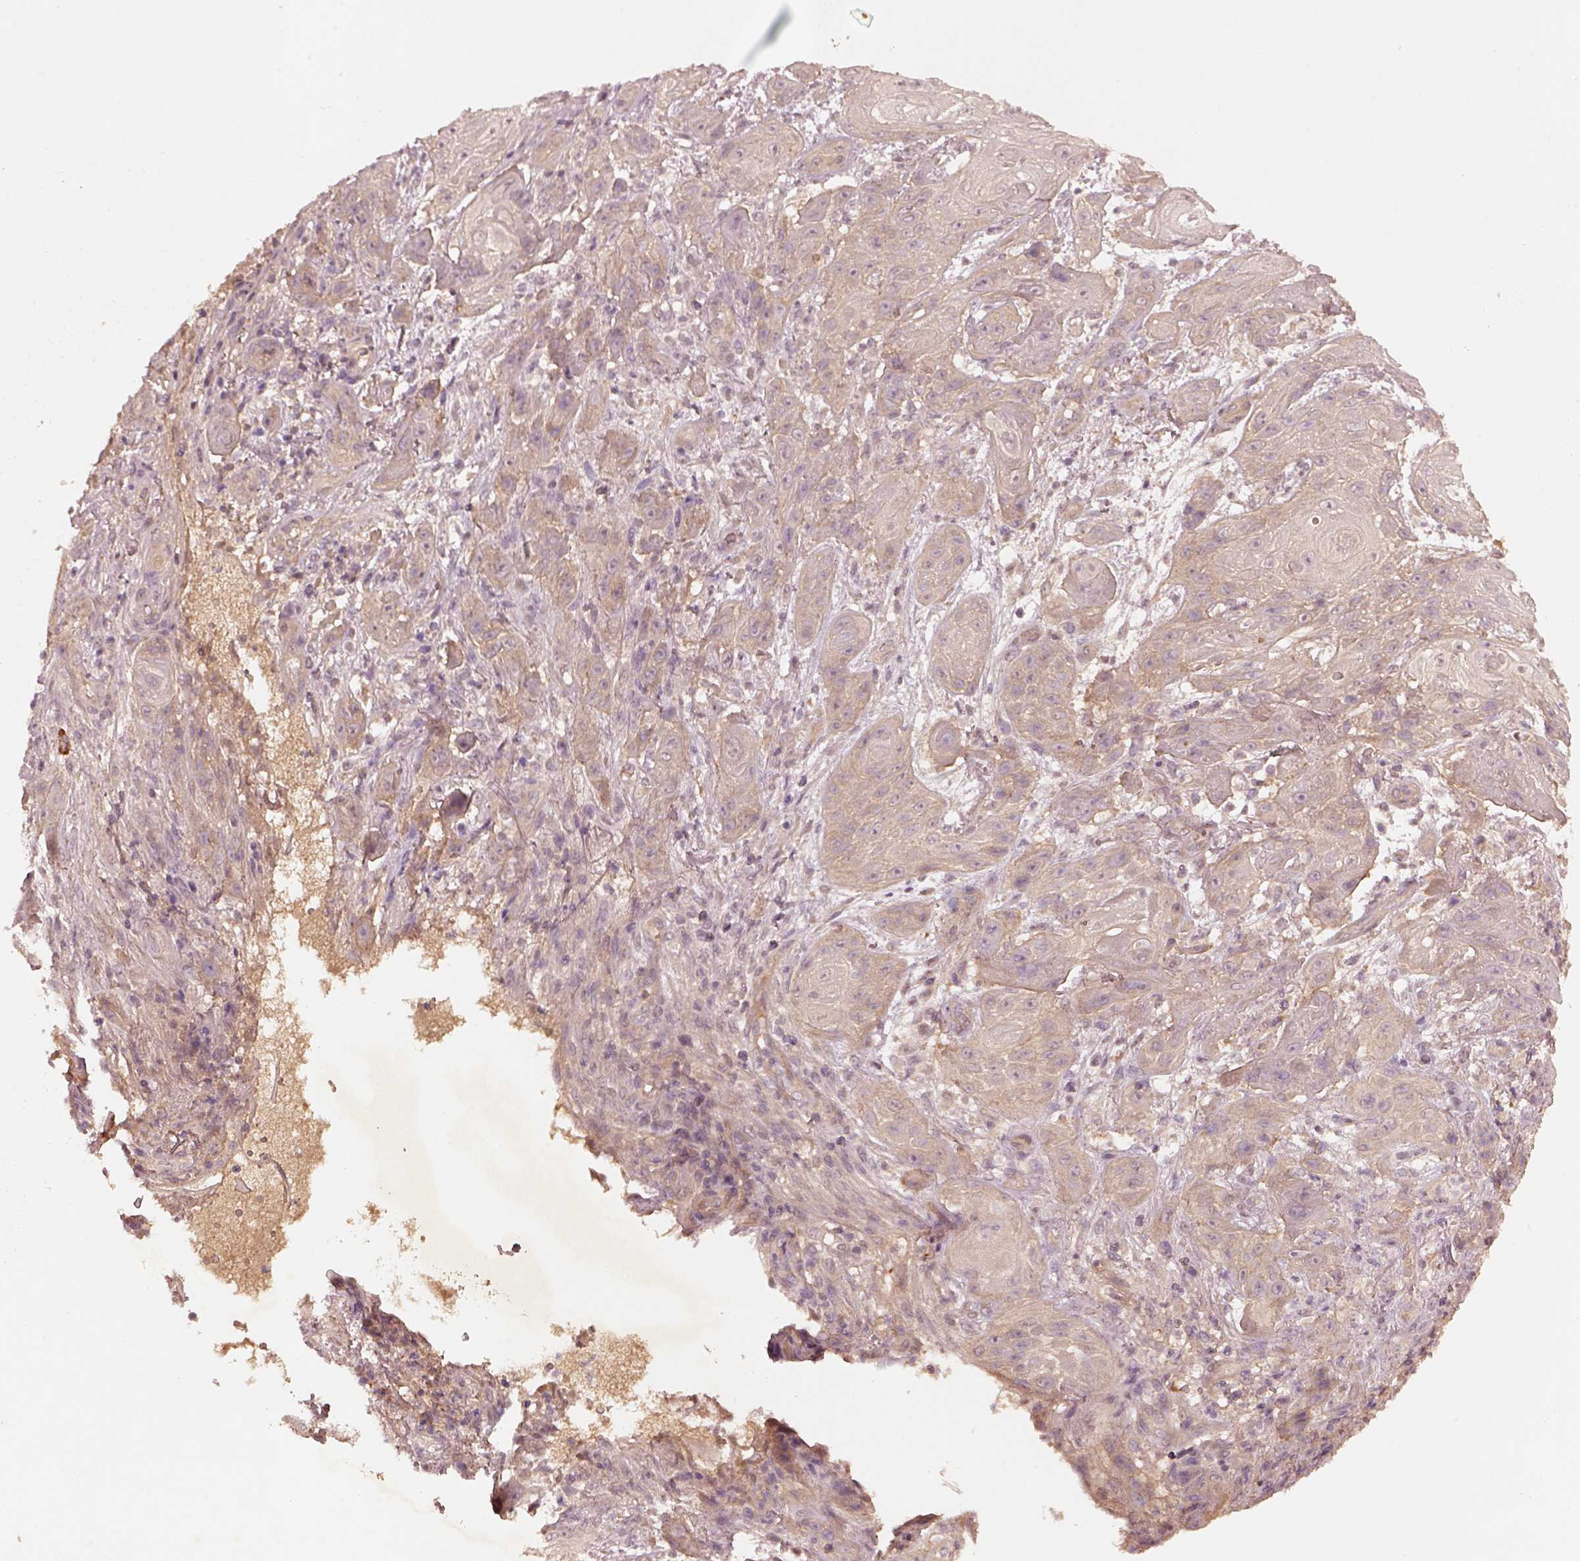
{"staining": {"intensity": "weak", "quantity": ">75%", "location": "cytoplasmic/membranous"}, "tissue": "skin cancer", "cell_type": "Tumor cells", "image_type": "cancer", "snomed": [{"axis": "morphology", "description": "Squamous cell carcinoma, NOS"}, {"axis": "topography", "description": "Skin"}], "caption": "Skin cancer (squamous cell carcinoma) was stained to show a protein in brown. There is low levels of weak cytoplasmic/membranous expression in about >75% of tumor cells.", "gene": "FAM234A", "patient": {"sex": "male", "age": 62}}